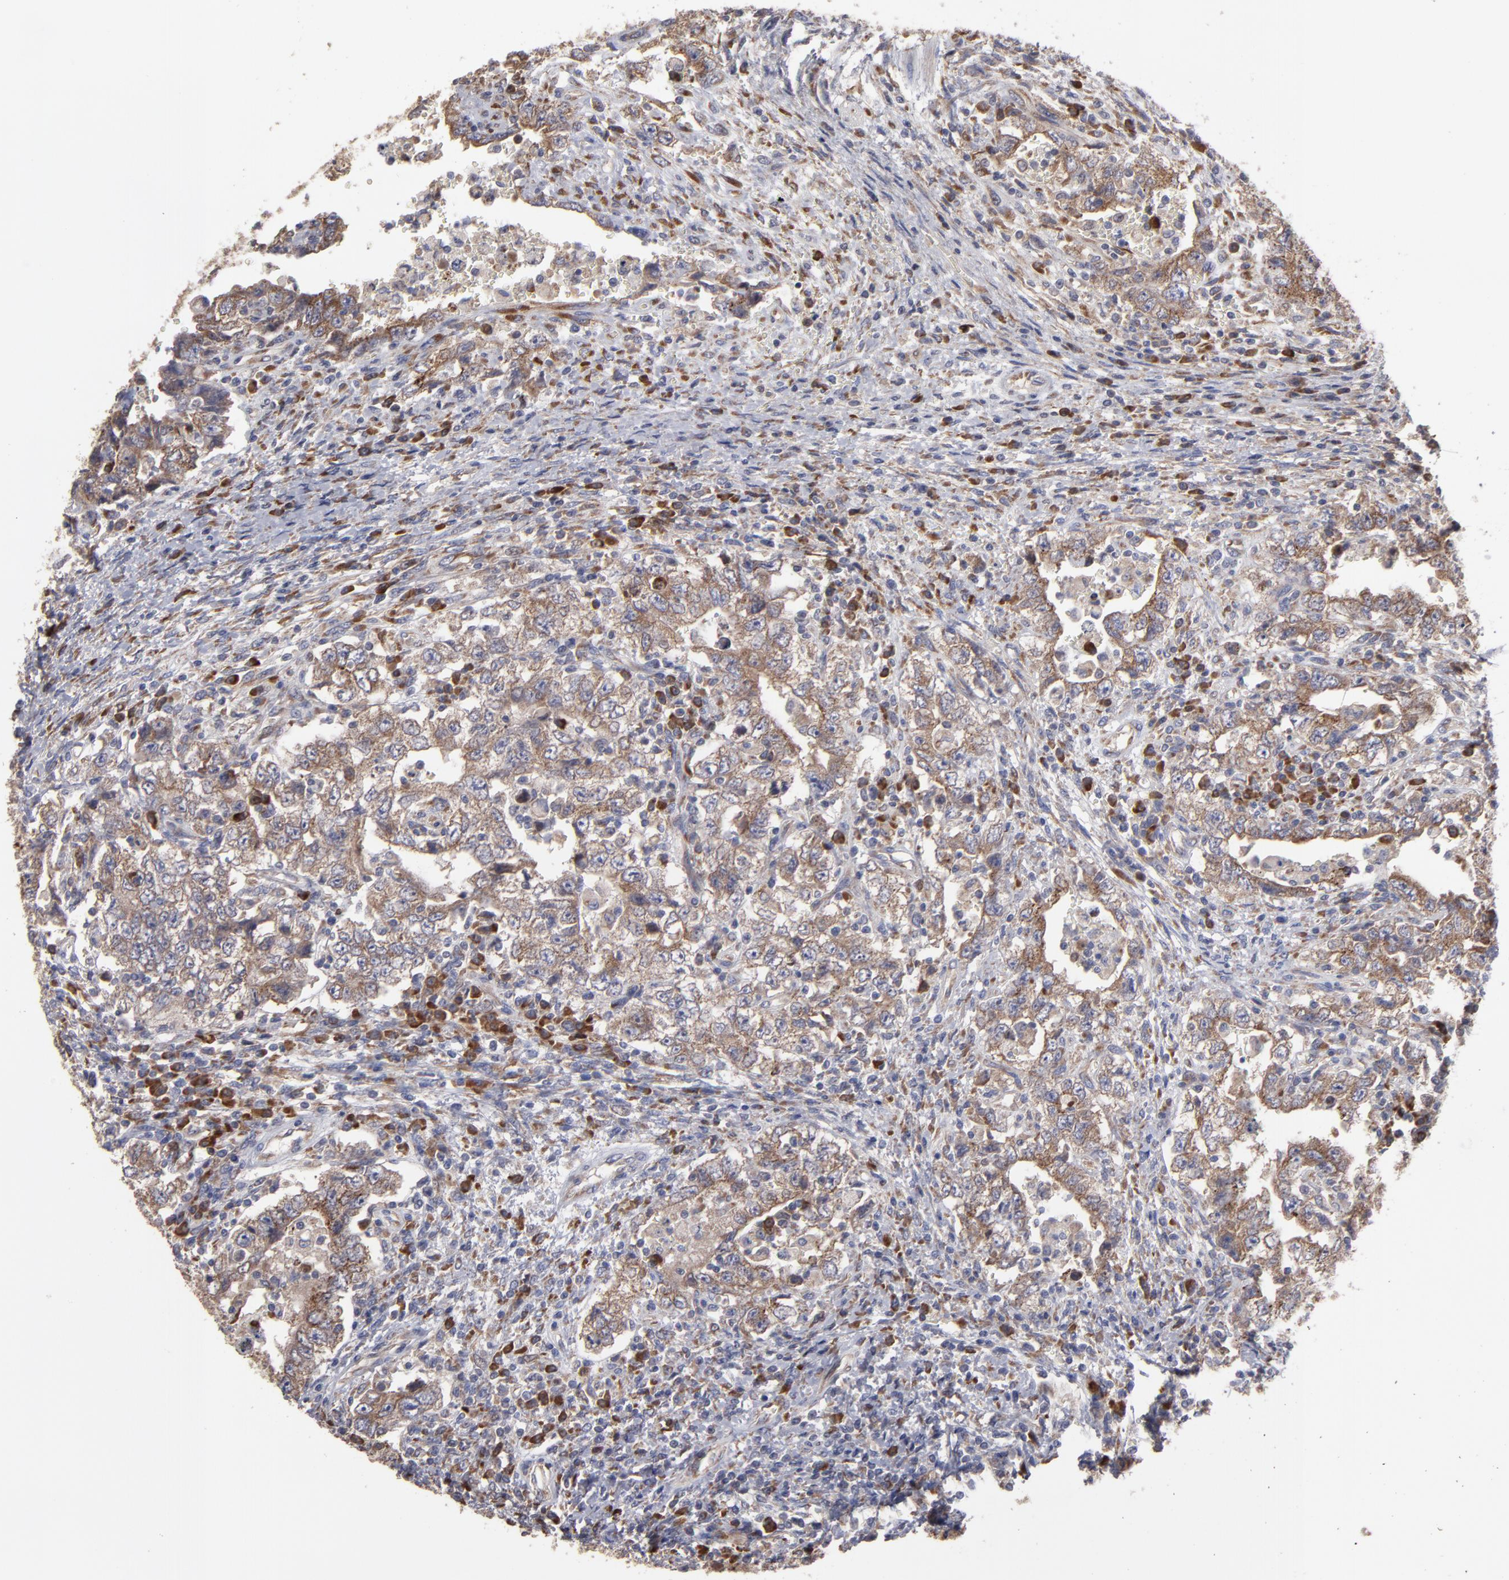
{"staining": {"intensity": "moderate", "quantity": ">75%", "location": "cytoplasmic/membranous"}, "tissue": "testis cancer", "cell_type": "Tumor cells", "image_type": "cancer", "snomed": [{"axis": "morphology", "description": "Carcinoma, Embryonal, NOS"}, {"axis": "topography", "description": "Testis"}], "caption": "Immunohistochemical staining of testis embryonal carcinoma reveals medium levels of moderate cytoplasmic/membranous staining in about >75% of tumor cells.", "gene": "SND1", "patient": {"sex": "male", "age": 26}}